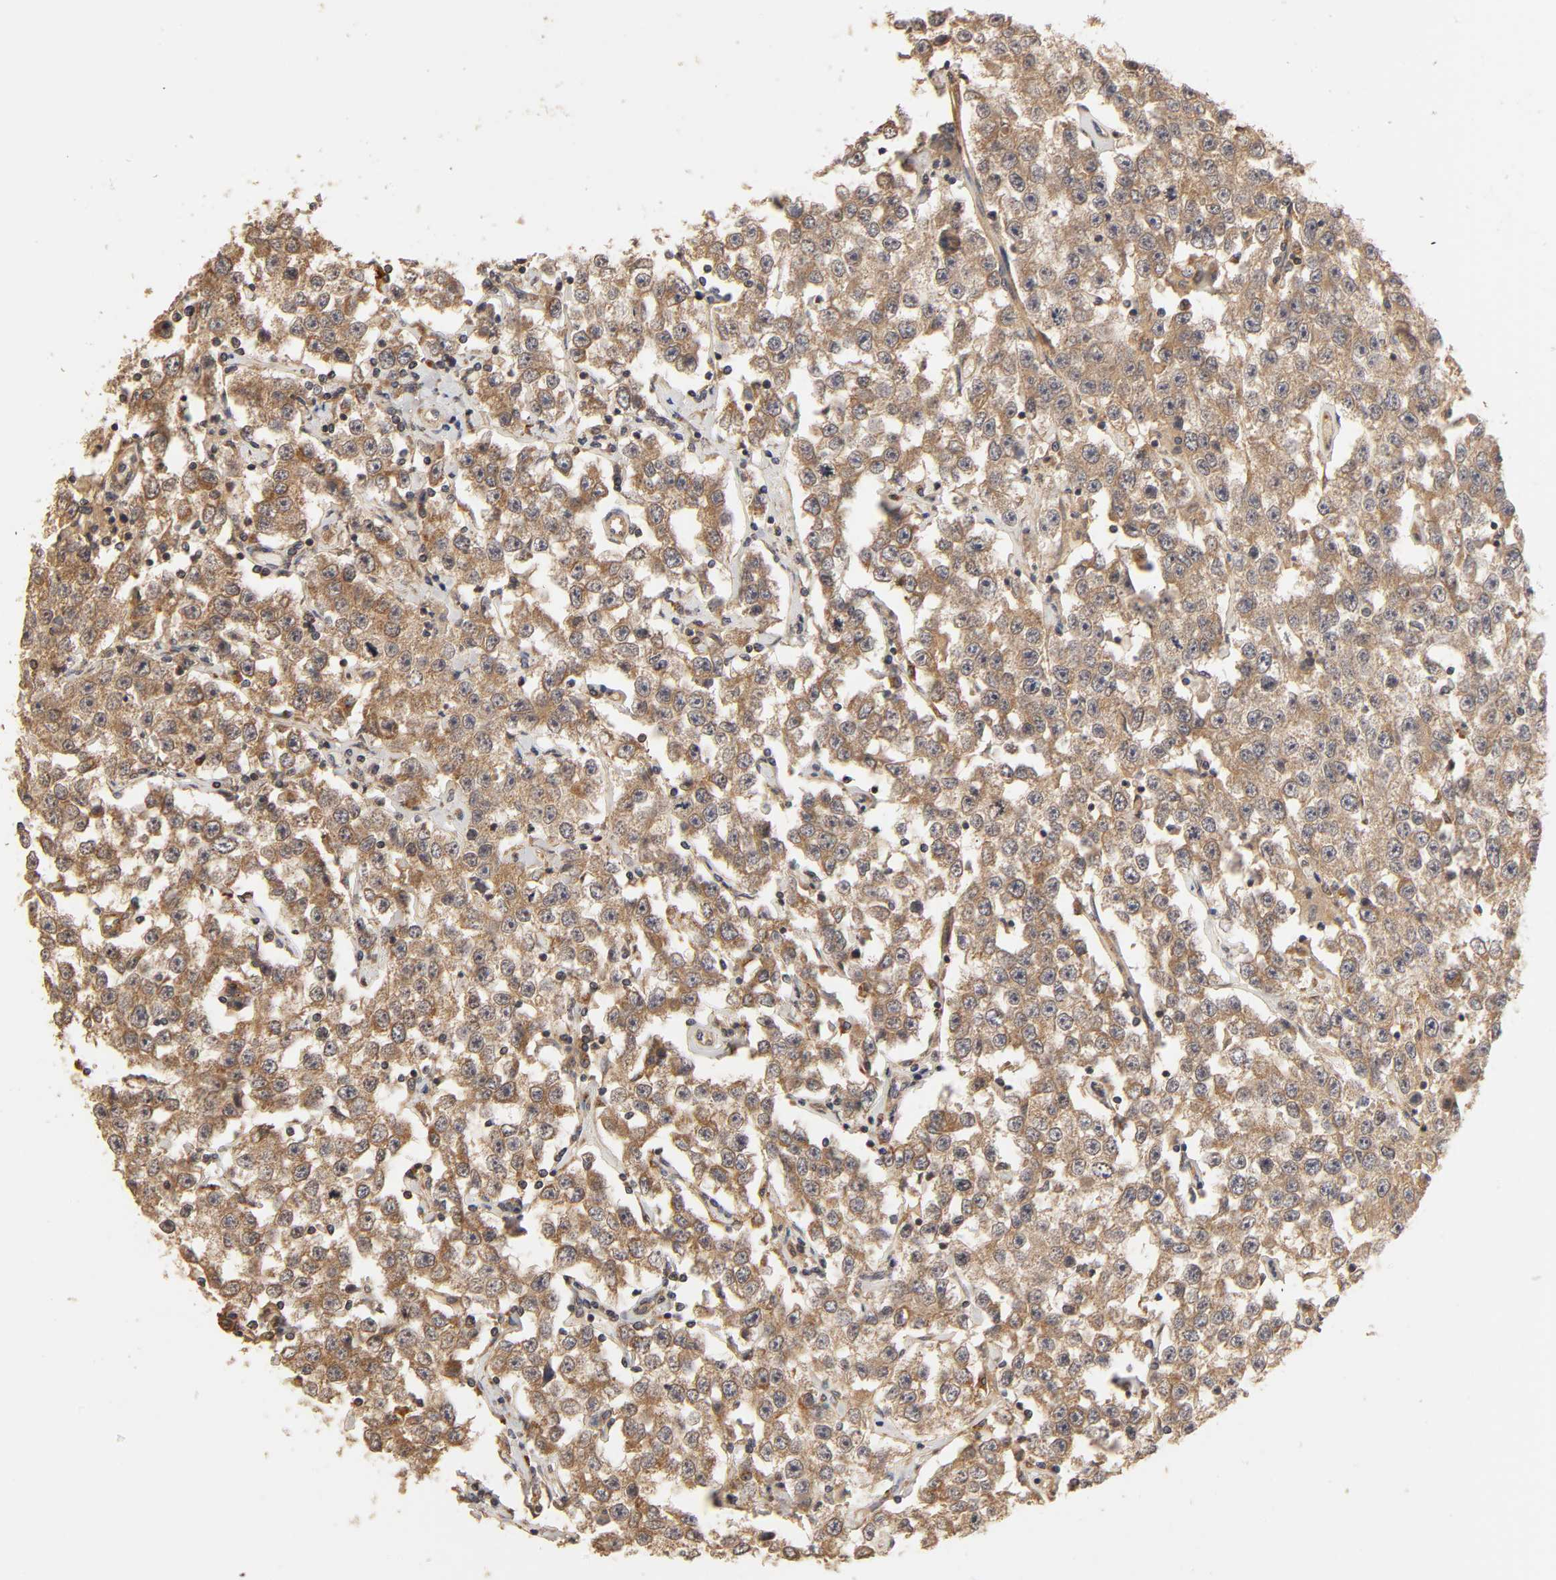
{"staining": {"intensity": "strong", "quantity": ">75%", "location": "cytoplasmic/membranous"}, "tissue": "testis cancer", "cell_type": "Tumor cells", "image_type": "cancer", "snomed": [{"axis": "morphology", "description": "Seminoma, NOS"}, {"axis": "topography", "description": "Testis"}], "caption": "Immunohistochemistry staining of testis cancer, which exhibits high levels of strong cytoplasmic/membranous staining in approximately >75% of tumor cells indicating strong cytoplasmic/membranous protein expression. The staining was performed using DAB (brown) for protein detection and nuclei were counterstained in hematoxylin (blue).", "gene": "EPS8", "patient": {"sex": "male", "age": 52}}